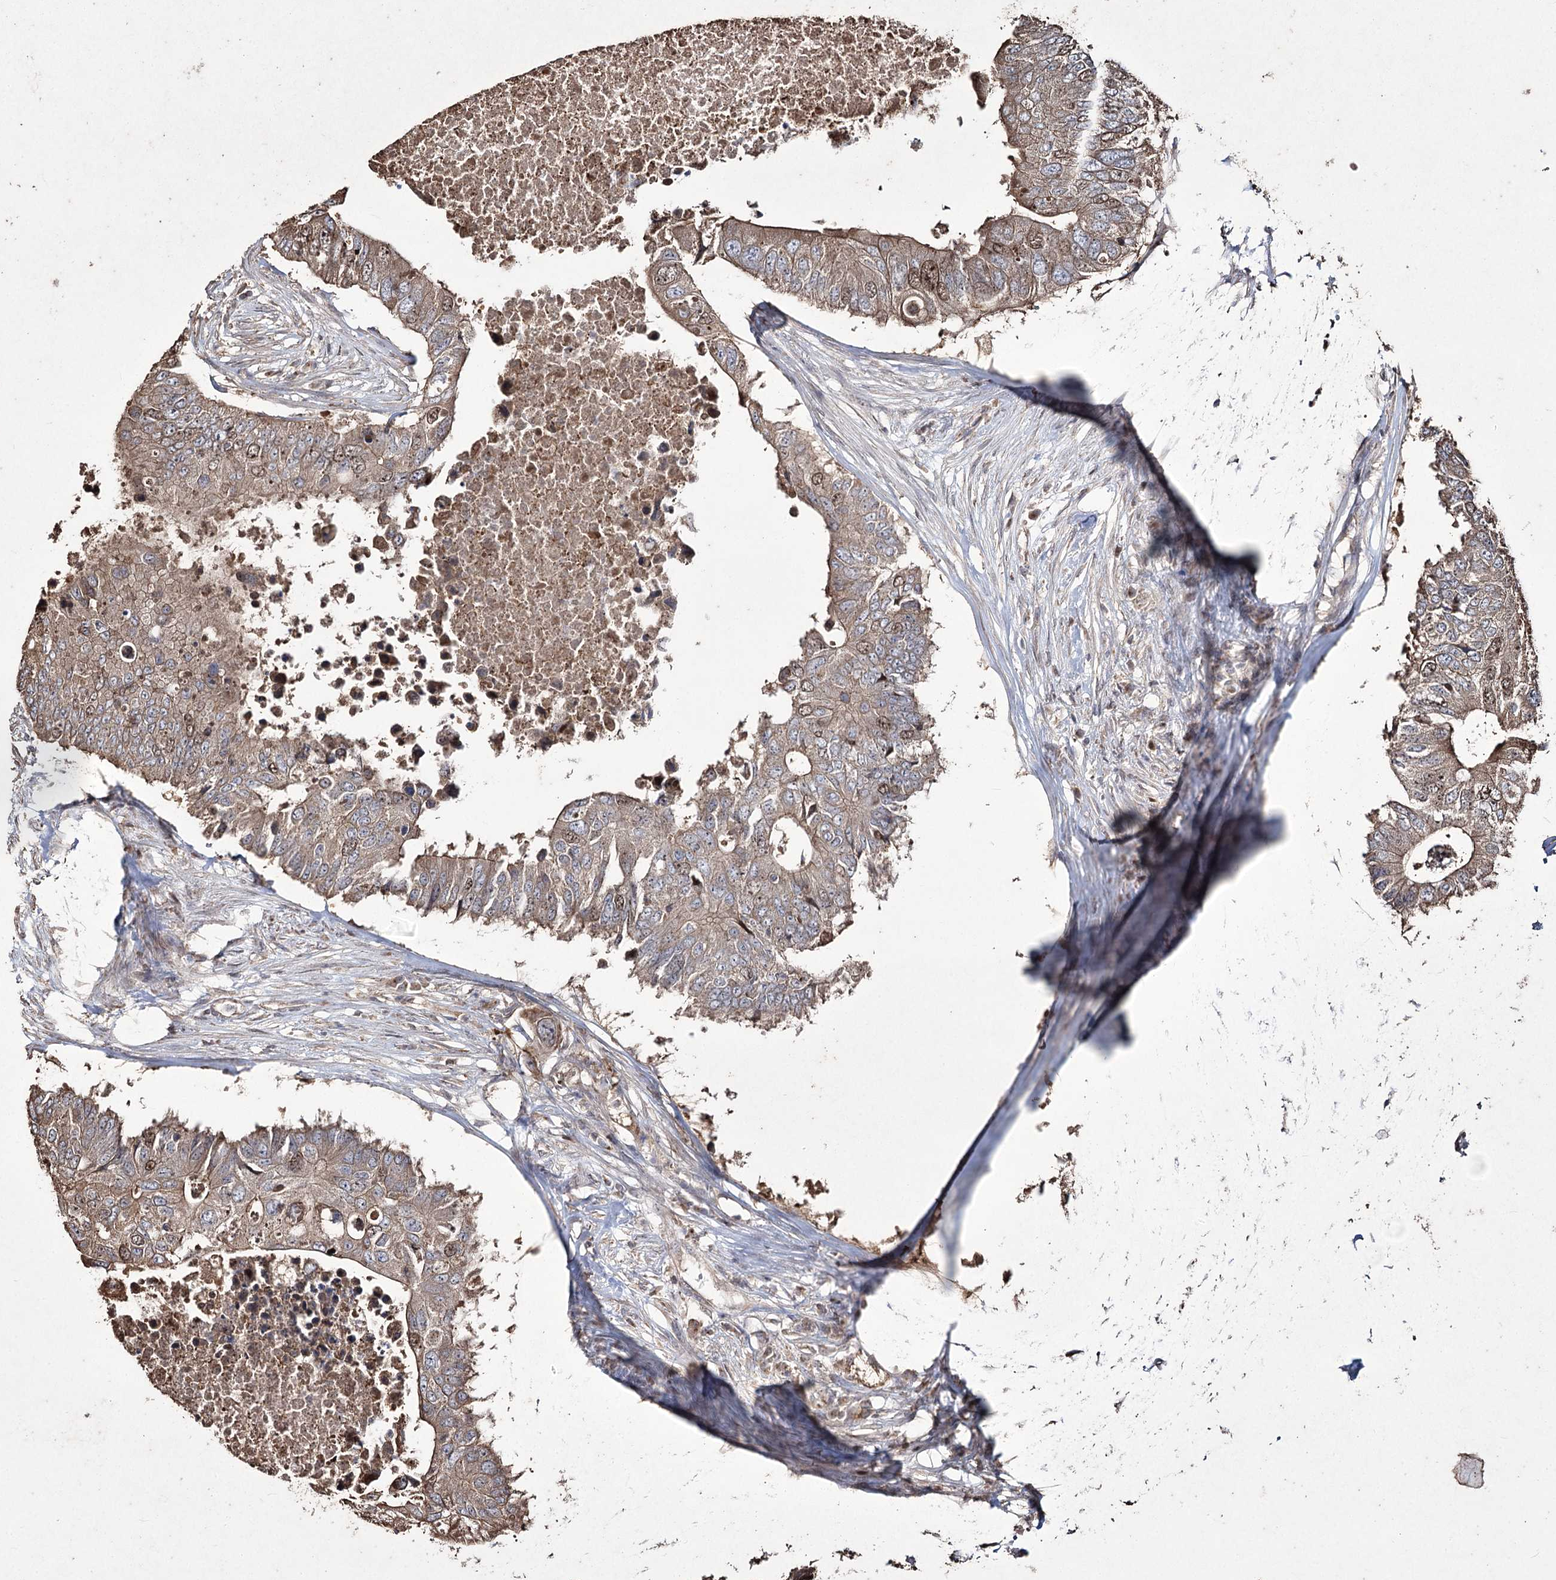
{"staining": {"intensity": "weak", "quantity": ">75%", "location": "cytoplasmic/membranous,nuclear"}, "tissue": "colorectal cancer", "cell_type": "Tumor cells", "image_type": "cancer", "snomed": [{"axis": "morphology", "description": "Adenocarcinoma, NOS"}, {"axis": "topography", "description": "Colon"}], "caption": "IHC of human colorectal cancer (adenocarcinoma) demonstrates low levels of weak cytoplasmic/membranous and nuclear staining in approximately >75% of tumor cells.", "gene": "PRC1", "patient": {"sex": "male", "age": 71}}